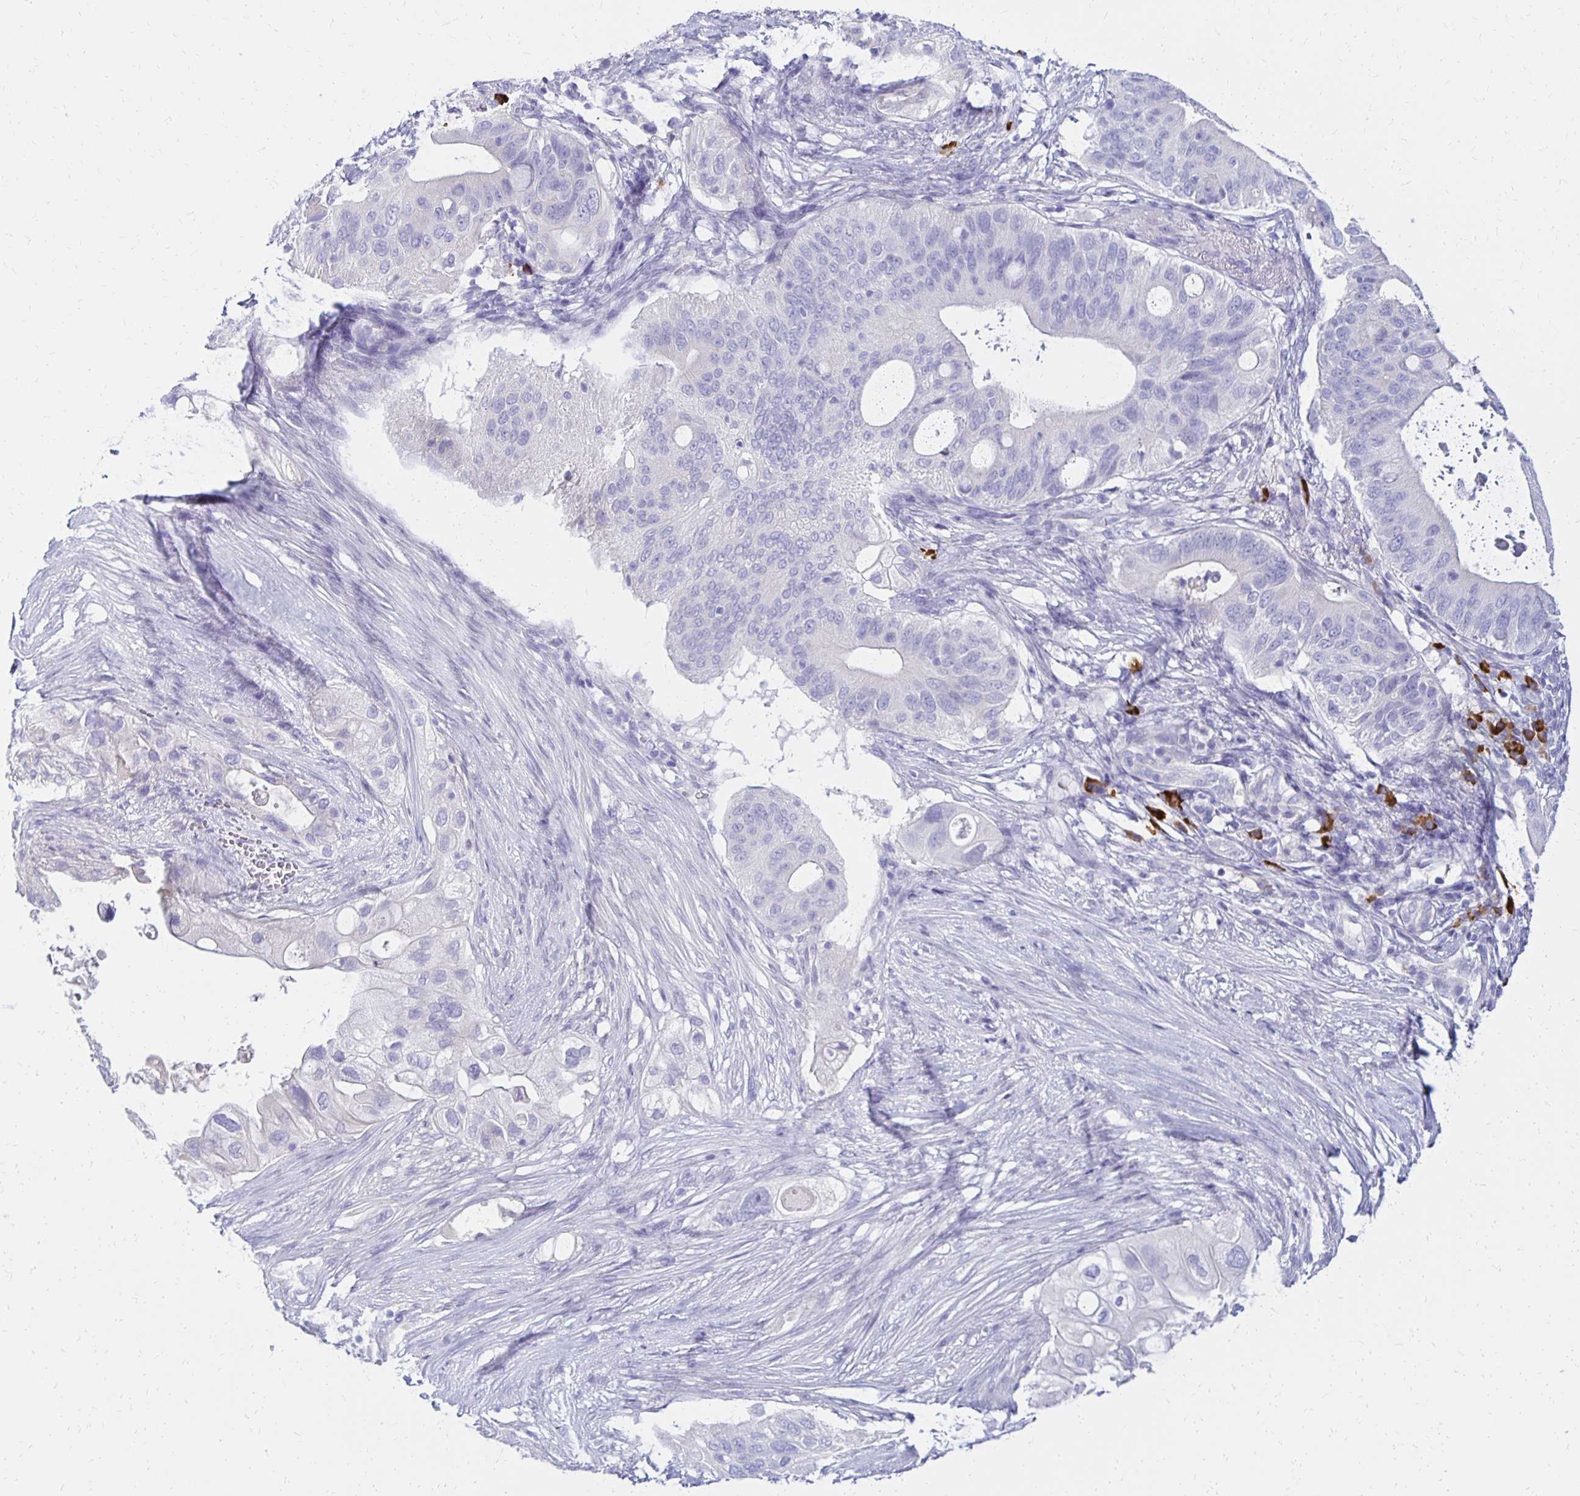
{"staining": {"intensity": "negative", "quantity": "none", "location": "none"}, "tissue": "pancreatic cancer", "cell_type": "Tumor cells", "image_type": "cancer", "snomed": [{"axis": "morphology", "description": "Adenocarcinoma, NOS"}, {"axis": "topography", "description": "Pancreas"}], "caption": "The micrograph displays no significant staining in tumor cells of pancreatic cancer.", "gene": "FNTB", "patient": {"sex": "female", "age": 72}}